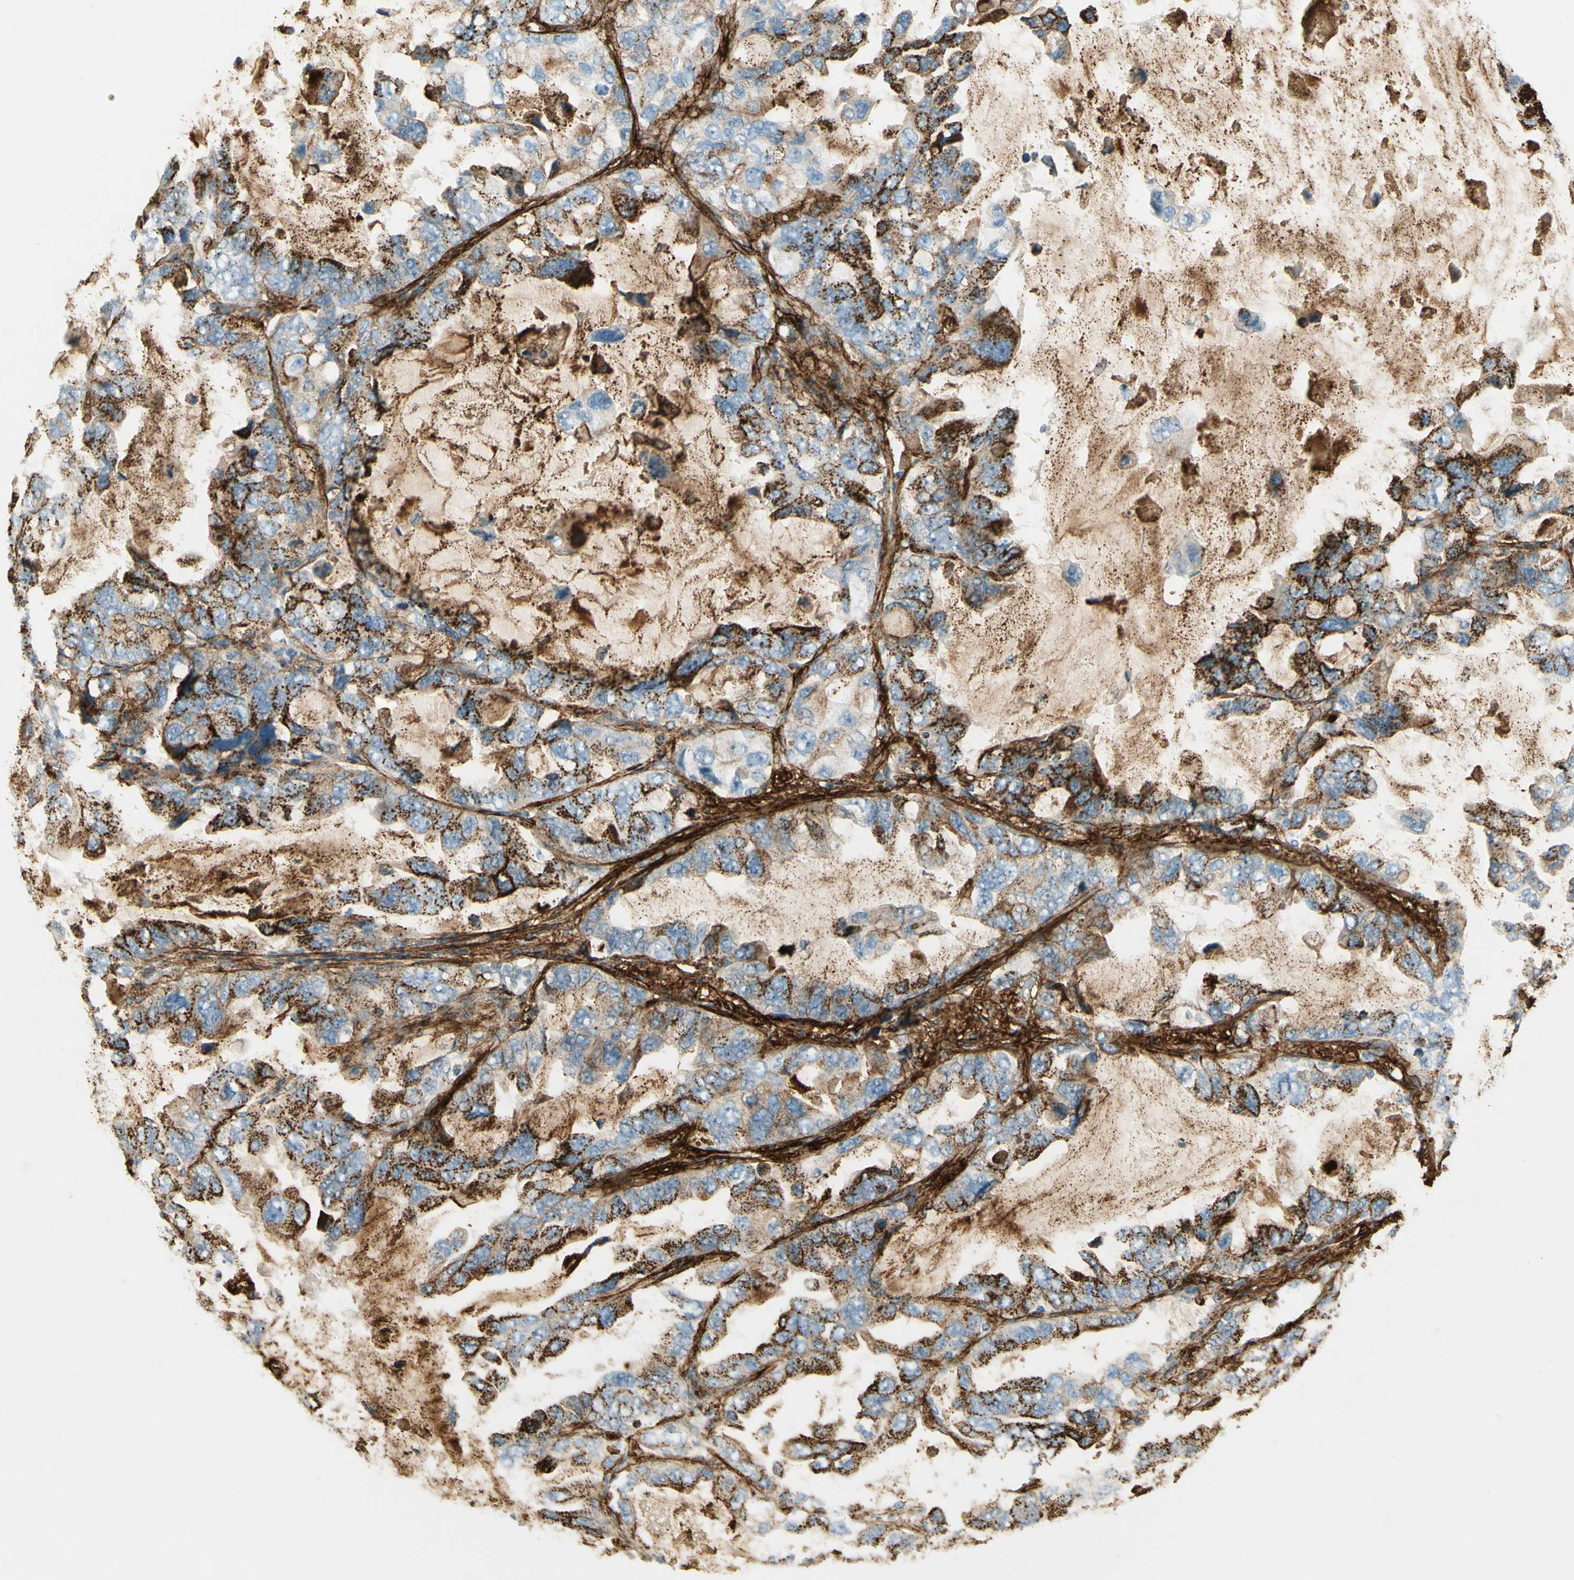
{"staining": {"intensity": "strong", "quantity": ">75%", "location": "cytoplasmic/membranous"}, "tissue": "lung cancer", "cell_type": "Tumor cells", "image_type": "cancer", "snomed": [{"axis": "morphology", "description": "Squamous cell carcinoma, NOS"}, {"axis": "topography", "description": "Lung"}], "caption": "A histopathology image of human lung cancer stained for a protein shows strong cytoplasmic/membranous brown staining in tumor cells. (Brightfield microscopy of DAB IHC at high magnification).", "gene": "TNN", "patient": {"sex": "female", "age": 73}}